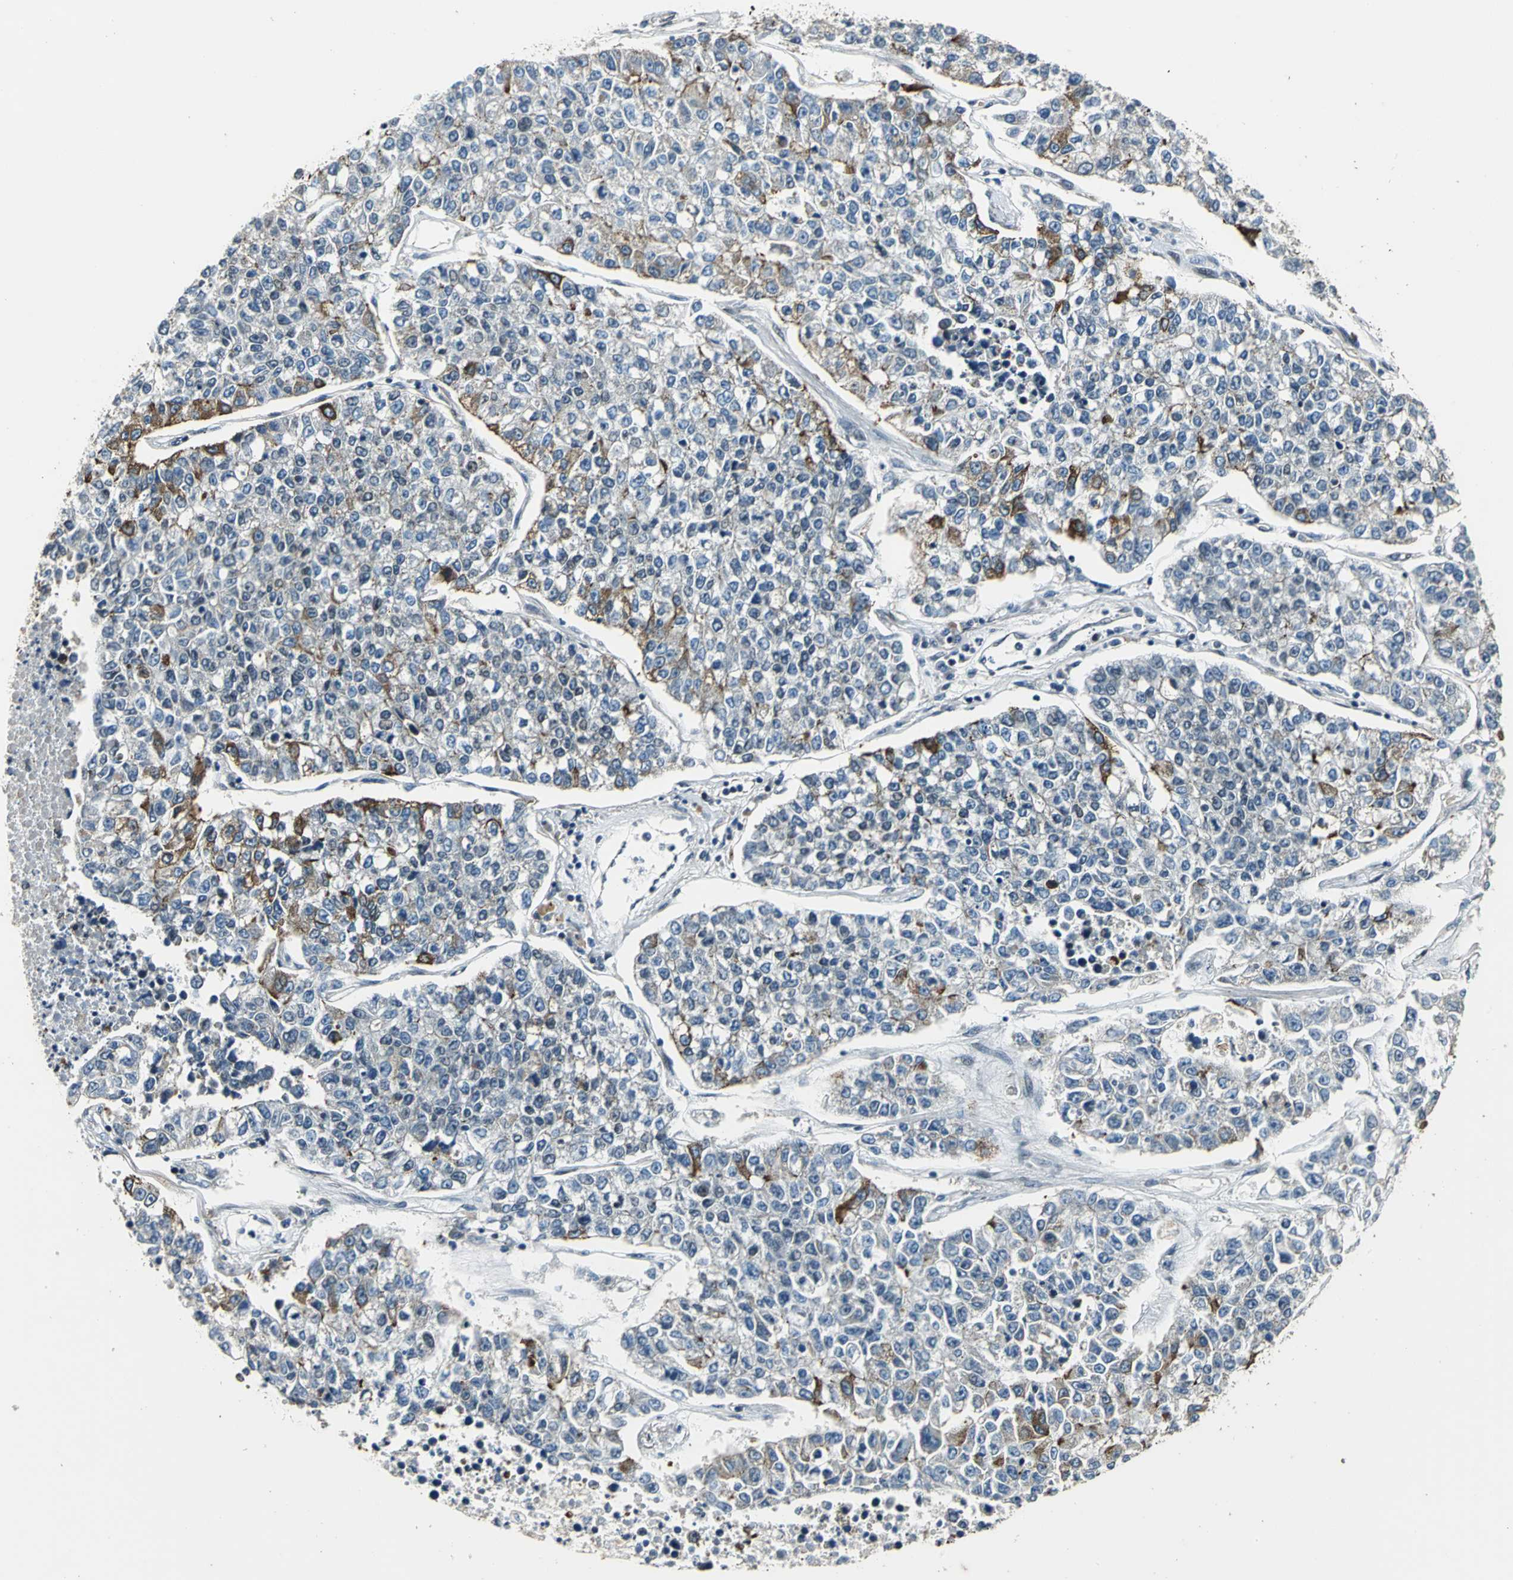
{"staining": {"intensity": "strong", "quantity": "<25%", "location": "cytoplasmic/membranous"}, "tissue": "lung cancer", "cell_type": "Tumor cells", "image_type": "cancer", "snomed": [{"axis": "morphology", "description": "Adenocarcinoma, NOS"}, {"axis": "topography", "description": "Lung"}], "caption": "Human lung cancer stained for a protein (brown) displays strong cytoplasmic/membranous positive staining in approximately <25% of tumor cells.", "gene": "BRIP1", "patient": {"sex": "male", "age": 49}}